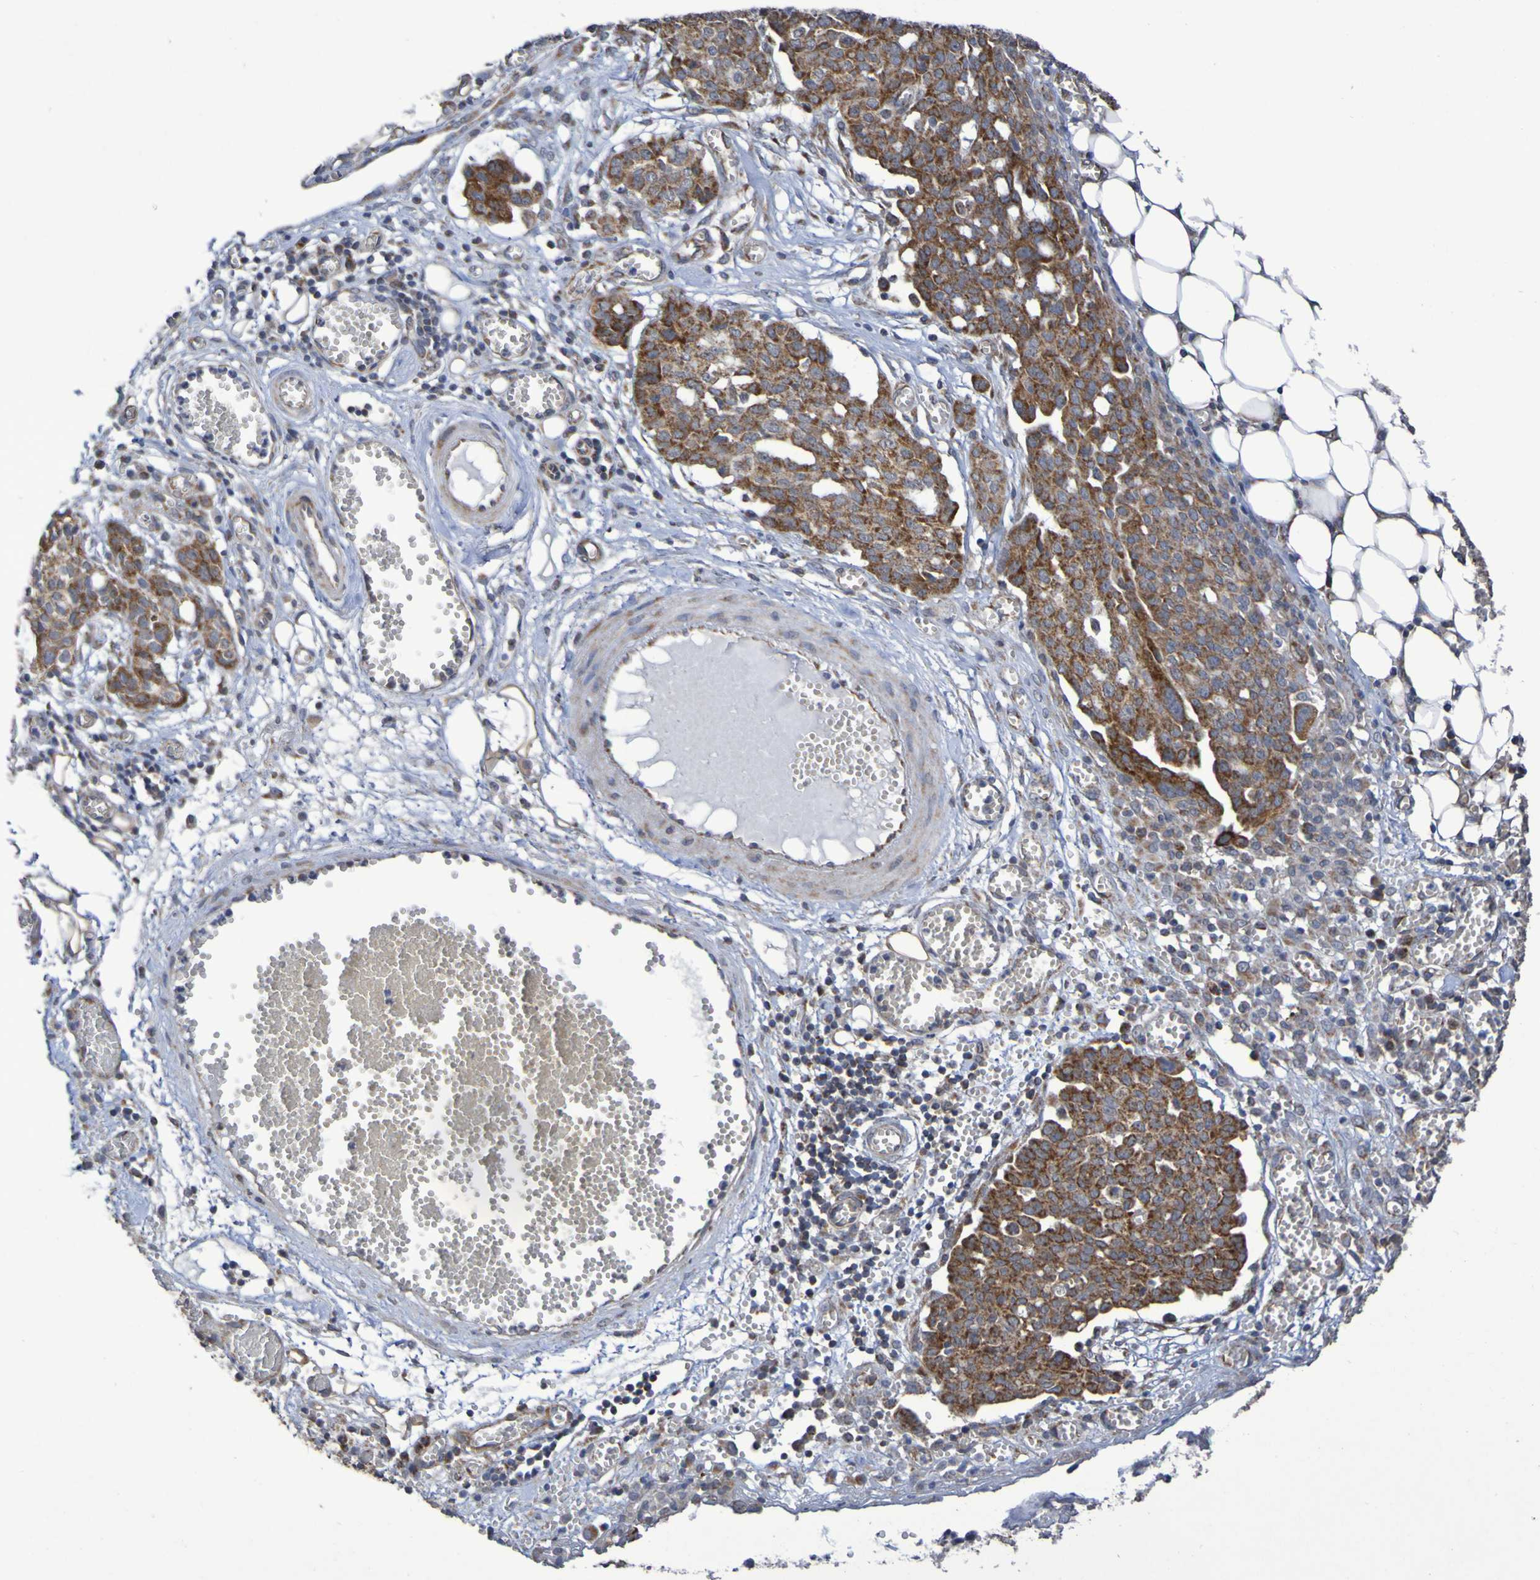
{"staining": {"intensity": "strong", "quantity": ">75%", "location": "cytoplasmic/membranous"}, "tissue": "ovarian cancer", "cell_type": "Tumor cells", "image_type": "cancer", "snomed": [{"axis": "morphology", "description": "Cystadenocarcinoma, serous, NOS"}, {"axis": "topography", "description": "Soft tissue"}, {"axis": "topography", "description": "Ovary"}], "caption": "Human ovarian serous cystadenocarcinoma stained with a protein marker shows strong staining in tumor cells.", "gene": "DVL1", "patient": {"sex": "female", "age": 57}}